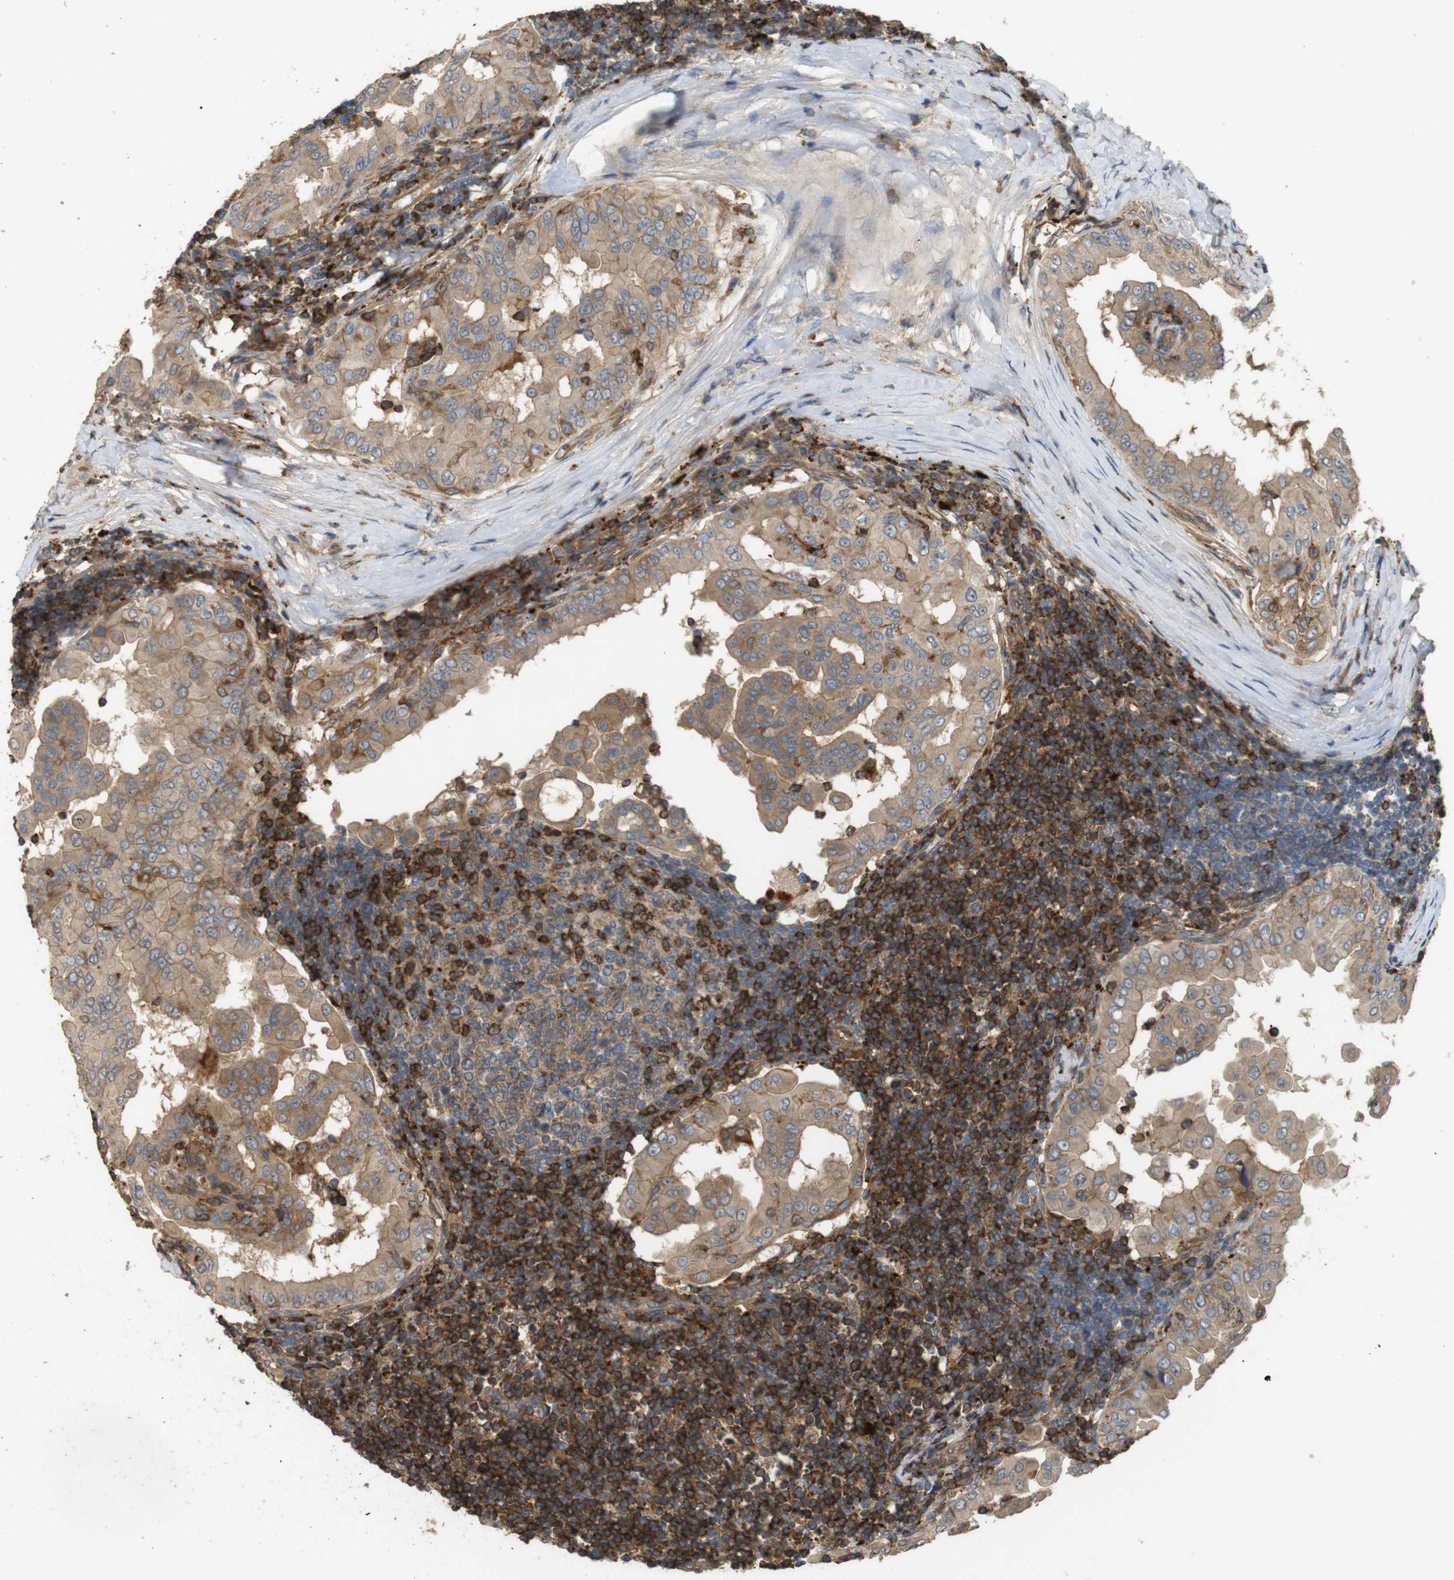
{"staining": {"intensity": "moderate", "quantity": ">75%", "location": "cytoplasmic/membranous"}, "tissue": "thyroid cancer", "cell_type": "Tumor cells", "image_type": "cancer", "snomed": [{"axis": "morphology", "description": "Papillary adenocarcinoma, NOS"}, {"axis": "topography", "description": "Thyroid gland"}], "caption": "This is a histology image of immunohistochemistry (IHC) staining of papillary adenocarcinoma (thyroid), which shows moderate positivity in the cytoplasmic/membranous of tumor cells.", "gene": "KSR1", "patient": {"sex": "male", "age": 33}}